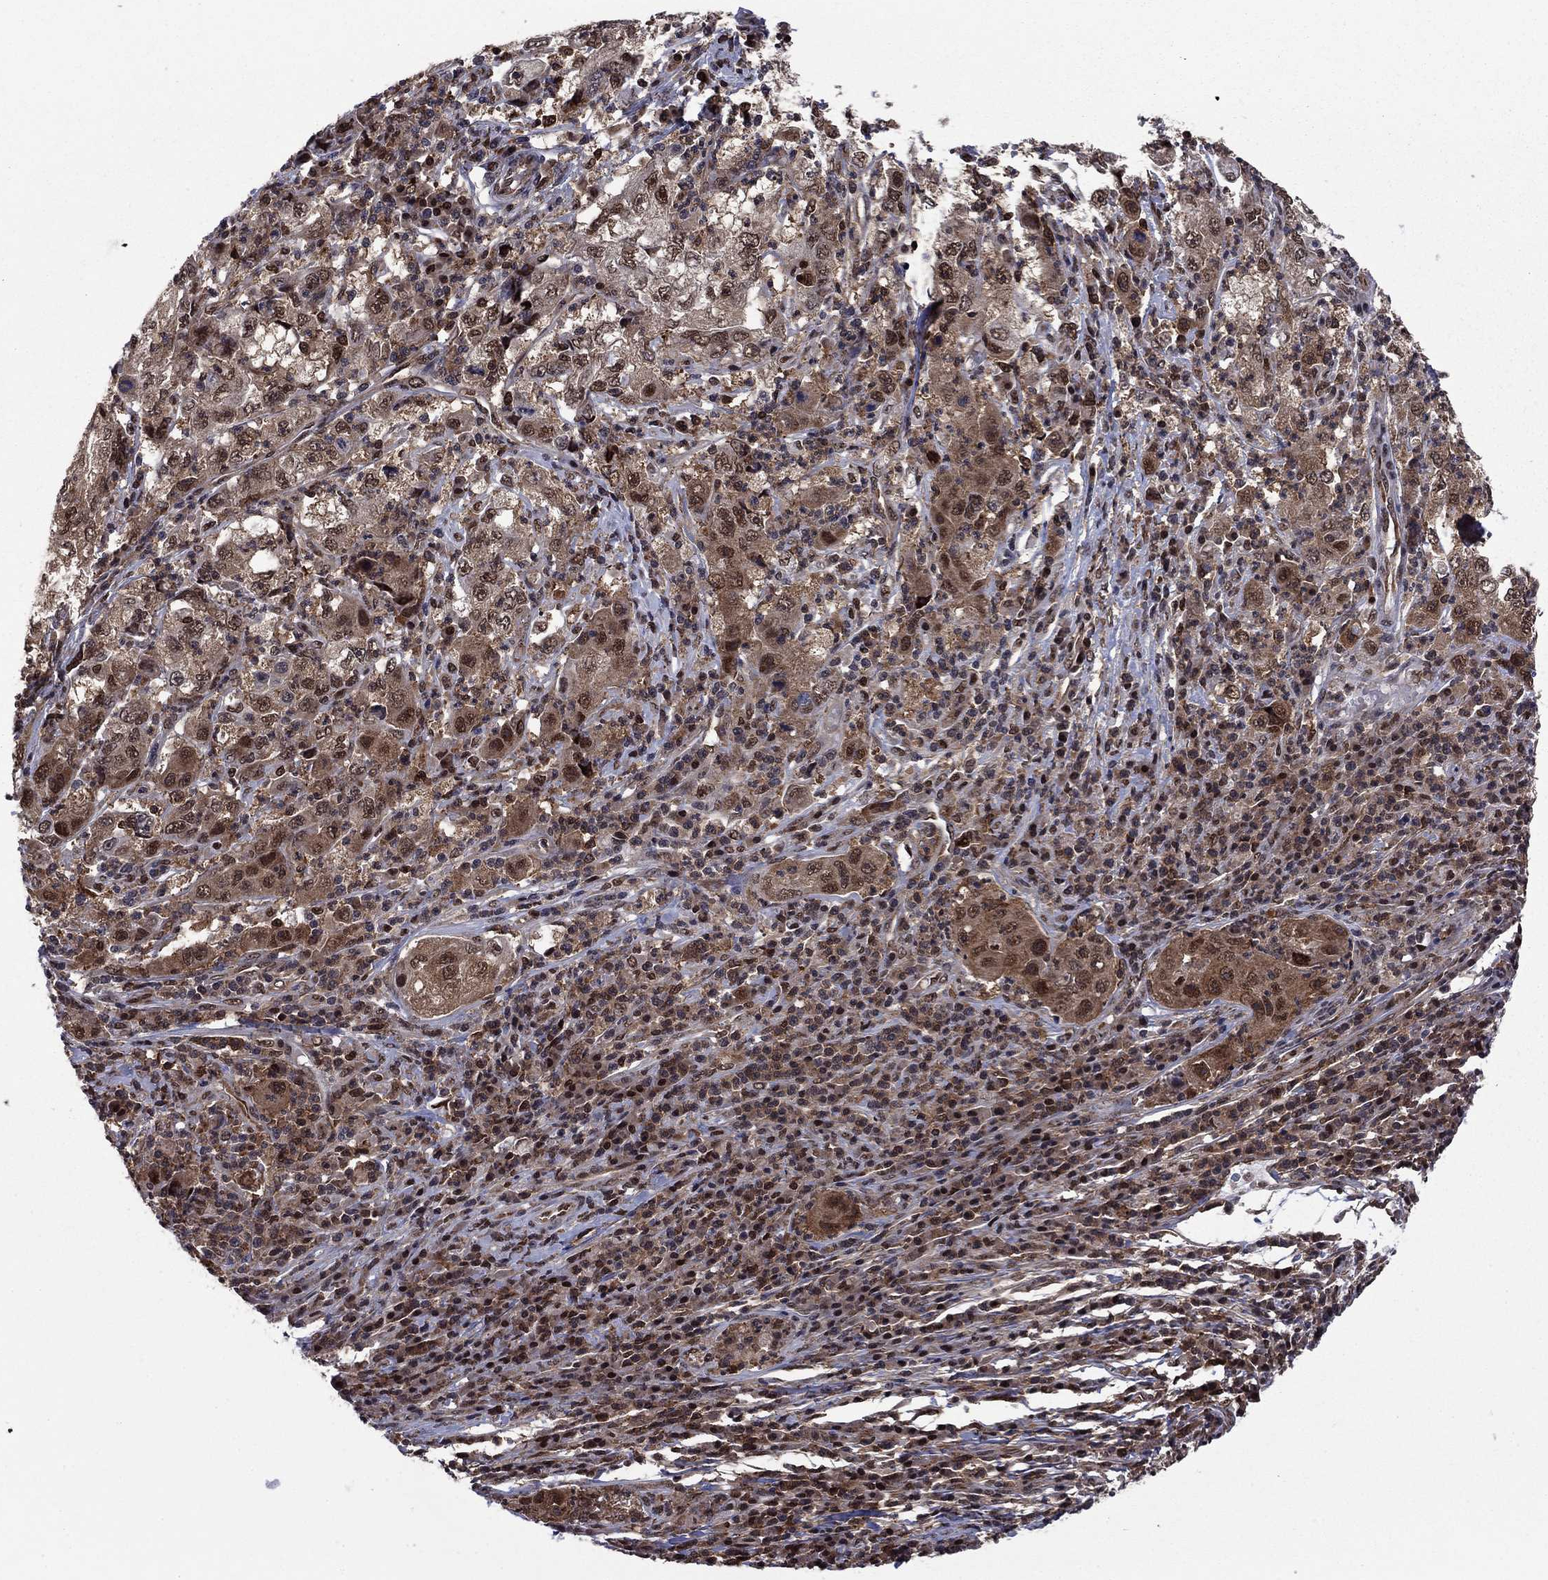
{"staining": {"intensity": "strong", "quantity": ">75%", "location": "nuclear"}, "tissue": "cervical cancer", "cell_type": "Tumor cells", "image_type": "cancer", "snomed": [{"axis": "morphology", "description": "Squamous cell carcinoma, NOS"}, {"axis": "topography", "description": "Cervix"}], "caption": "Strong nuclear staining for a protein is present in approximately >75% of tumor cells of squamous cell carcinoma (cervical) using IHC.", "gene": "PSMD2", "patient": {"sex": "female", "age": 36}}